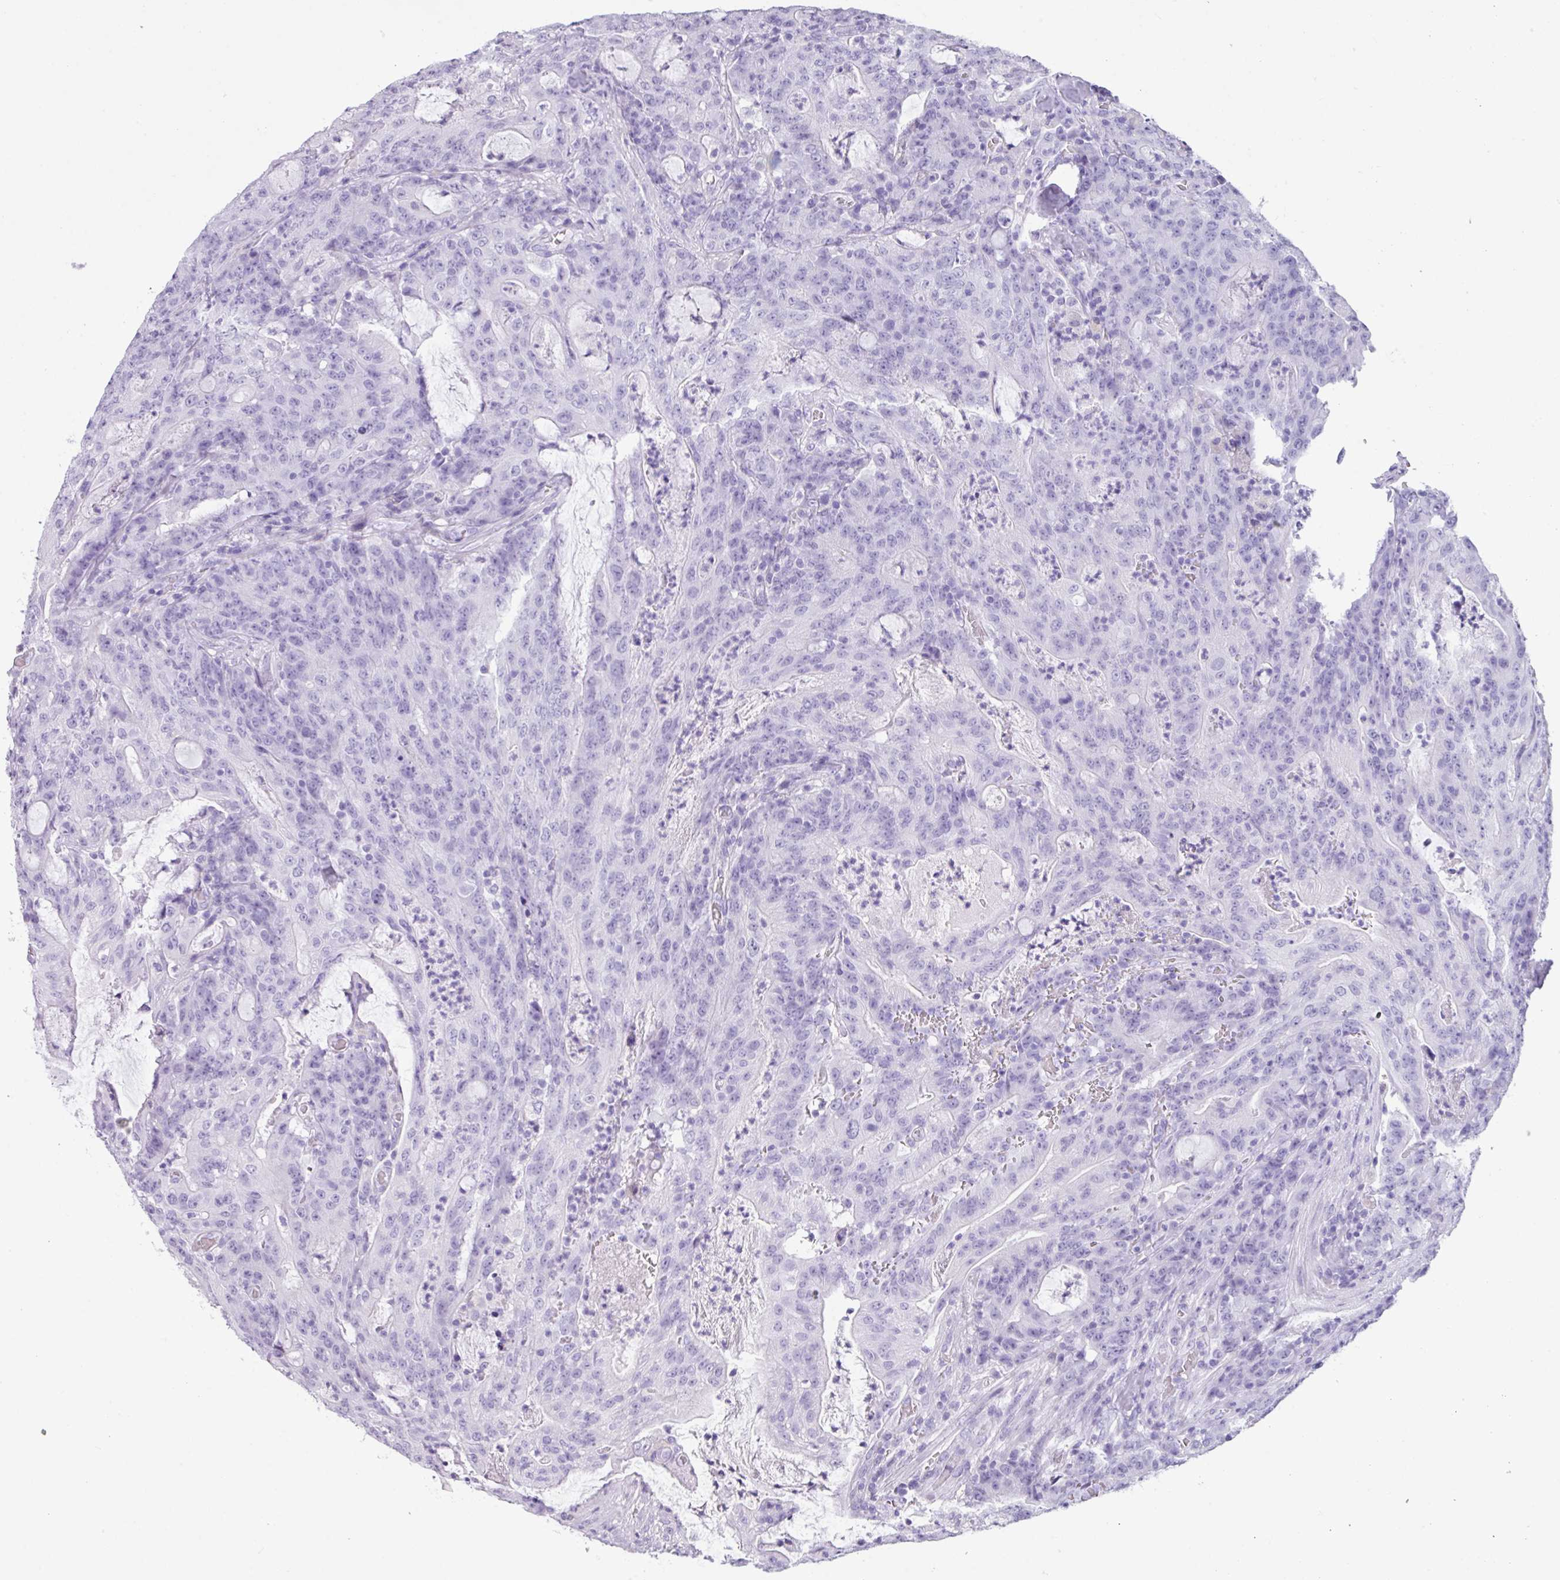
{"staining": {"intensity": "negative", "quantity": "none", "location": "none"}, "tissue": "colorectal cancer", "cell_type": "Tumor cells", "image_type": "cancer", "snomed": [{"axis": "morphology", "description": "Adenocarcinoma, NOS"}, {"axis": "topography", "description": "Colon"}], "caption": "DAB immunohistochemical staining of colorectal cancer demonstrates no significant expression in tumor cells.", "gene": "NCCRP1", "patient": {"sex": "male", "age": 83}}